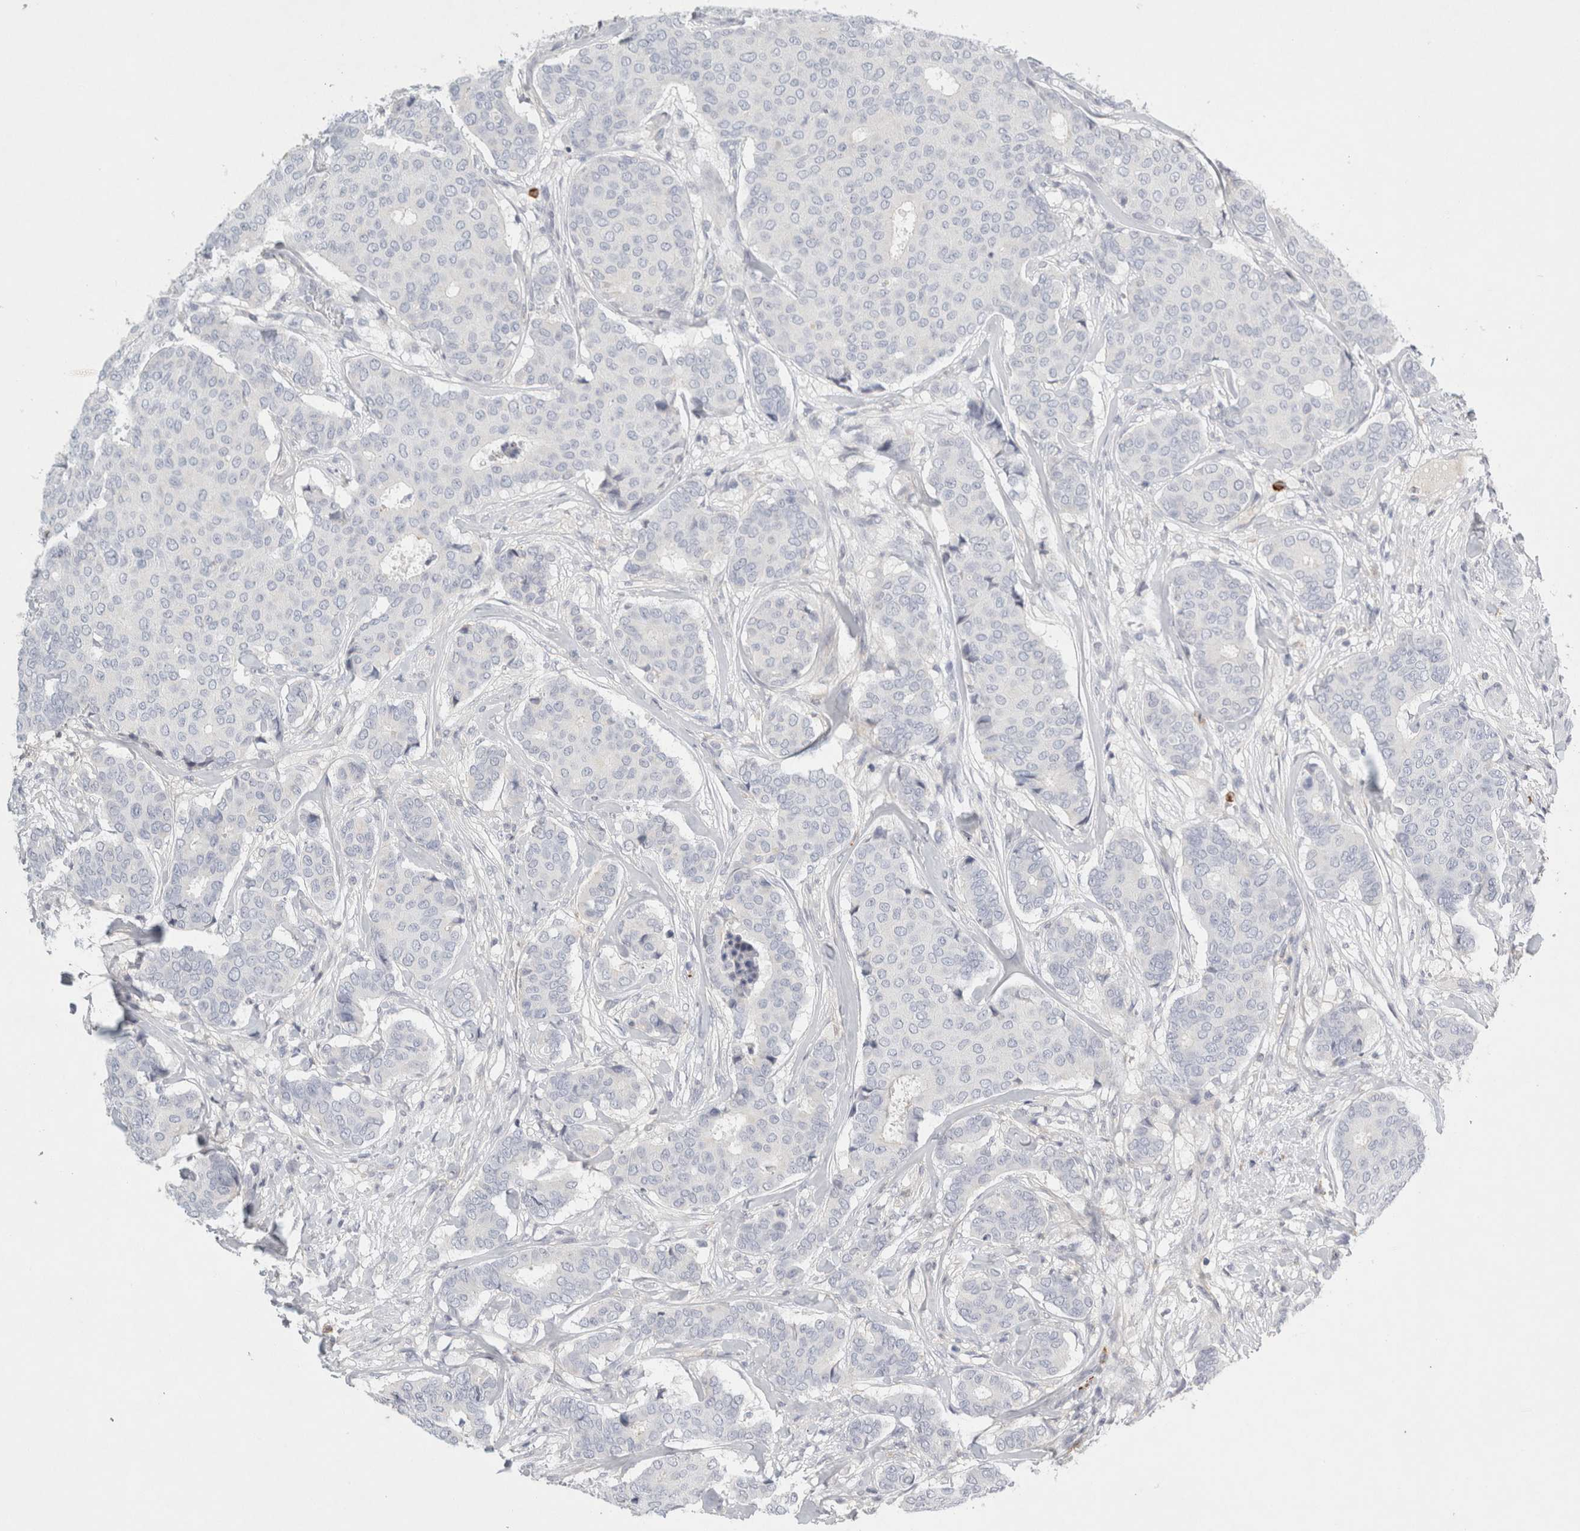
{"staining": {"intensity": "negative", "quantity": "none", "location": "none"}, "tissue": "breast cancer", "cell_type": "Tumor cells", "image_type": "cancer", "snomed": [{"axis": "morphology", "description": "Duct carcinoma"}, {"axis": "topography", "description": "Breast"}], "caption": "High power microscopy photomicrograph of an immunohistochemistry micrograph of breast intraductal carcinoma, revealing no significant positivity in tumor cells.", "gene": "FGL2", "patient": {"sex": "female", "age": 75}}